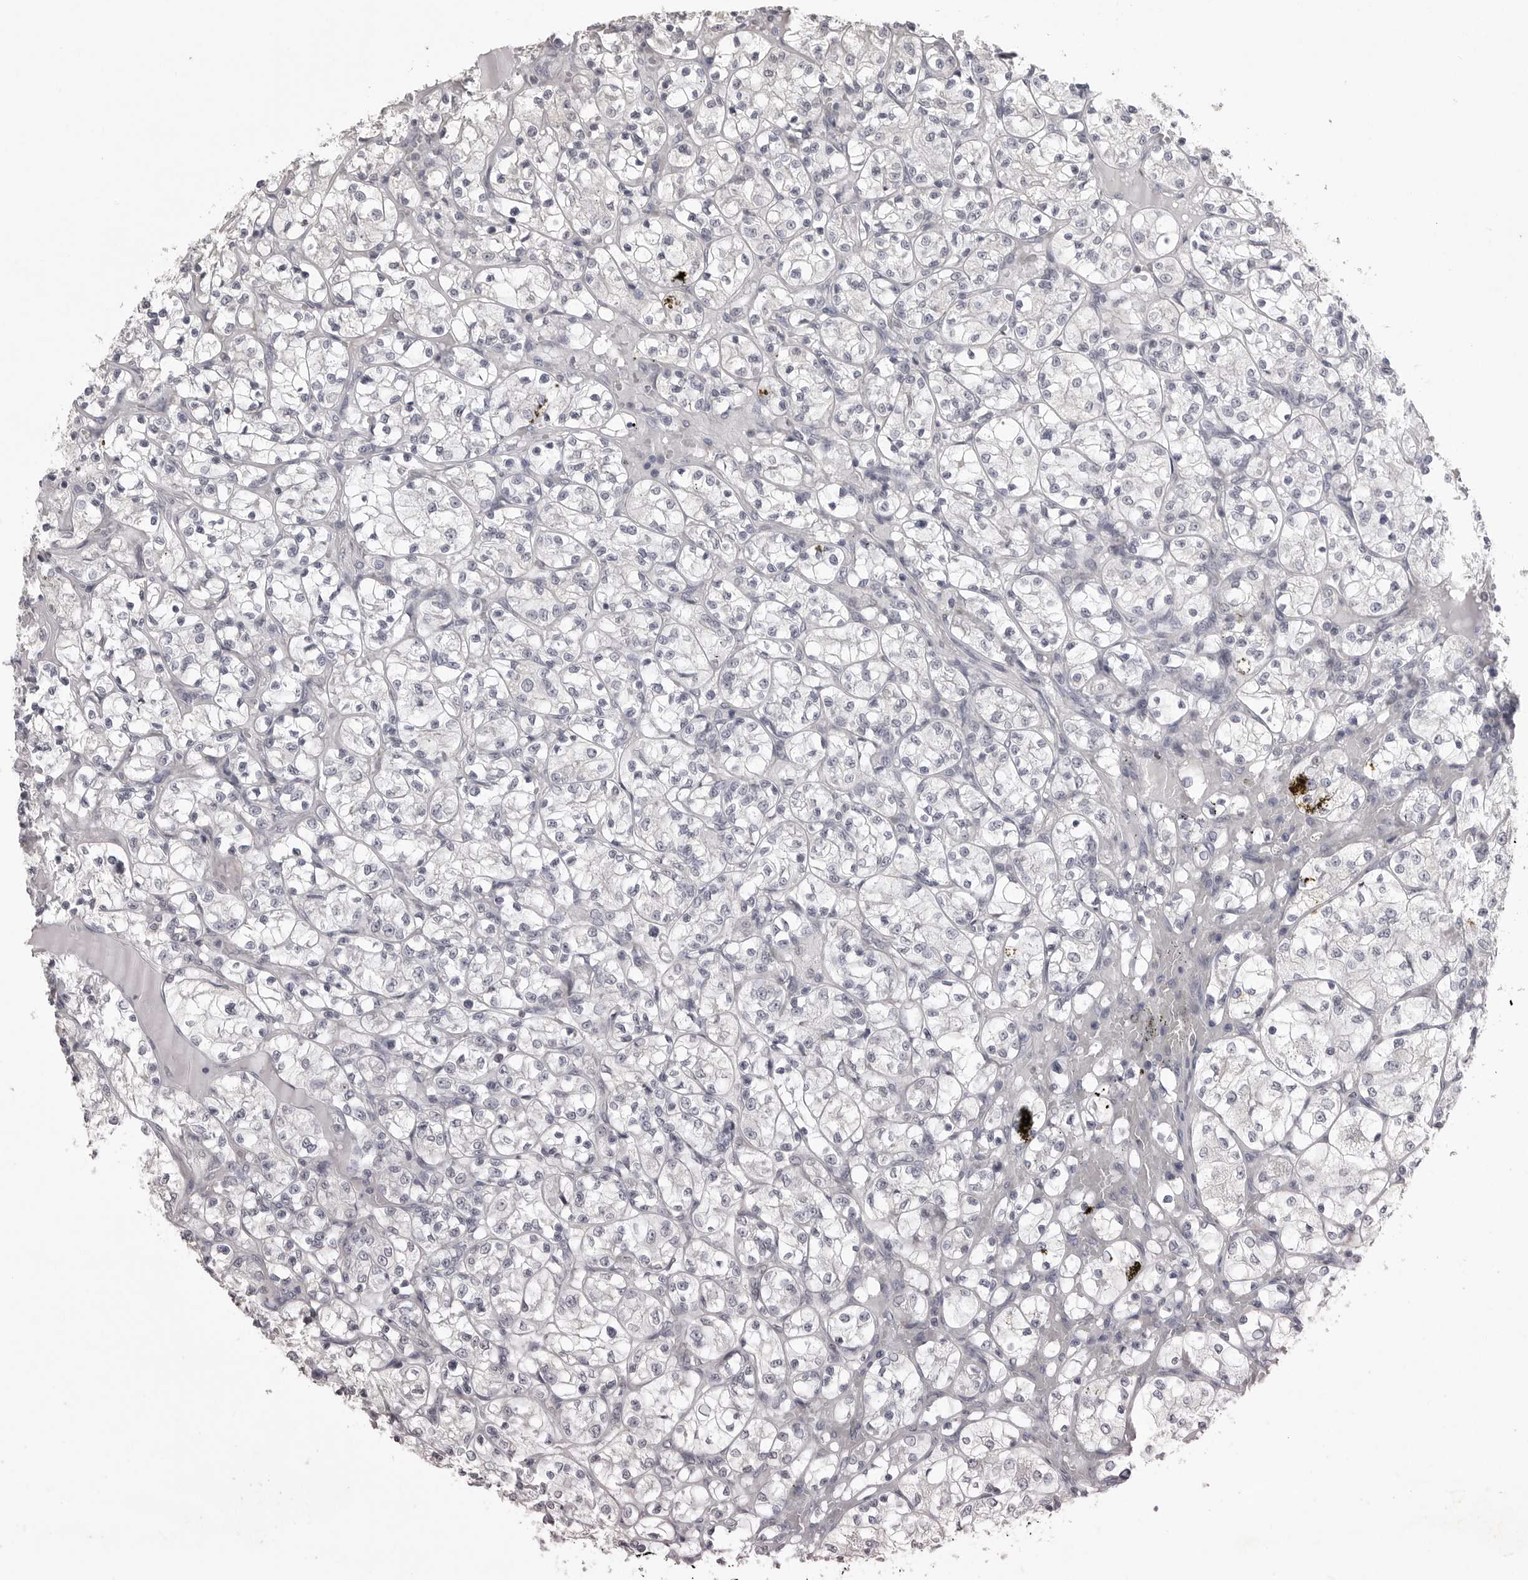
{"staining": {"intensity": "negative", "quantity": "none", "location": "none"}, "tissue": "renal cancer", "cell_type": "Tumor cells", "image_type": "cancer", "snomed": [{"axis": "morphology", "description": "Adenocarcinoma, NOS"}, {"axis": "topography", "description": "Kidney"}], "caption": "DAB immunohistochemical staining of renal adenocarcinoma demonstrates no significant staining in tumor cells.", "gene": "GPN2", "patient": {"sex": "female", "age": 69}}